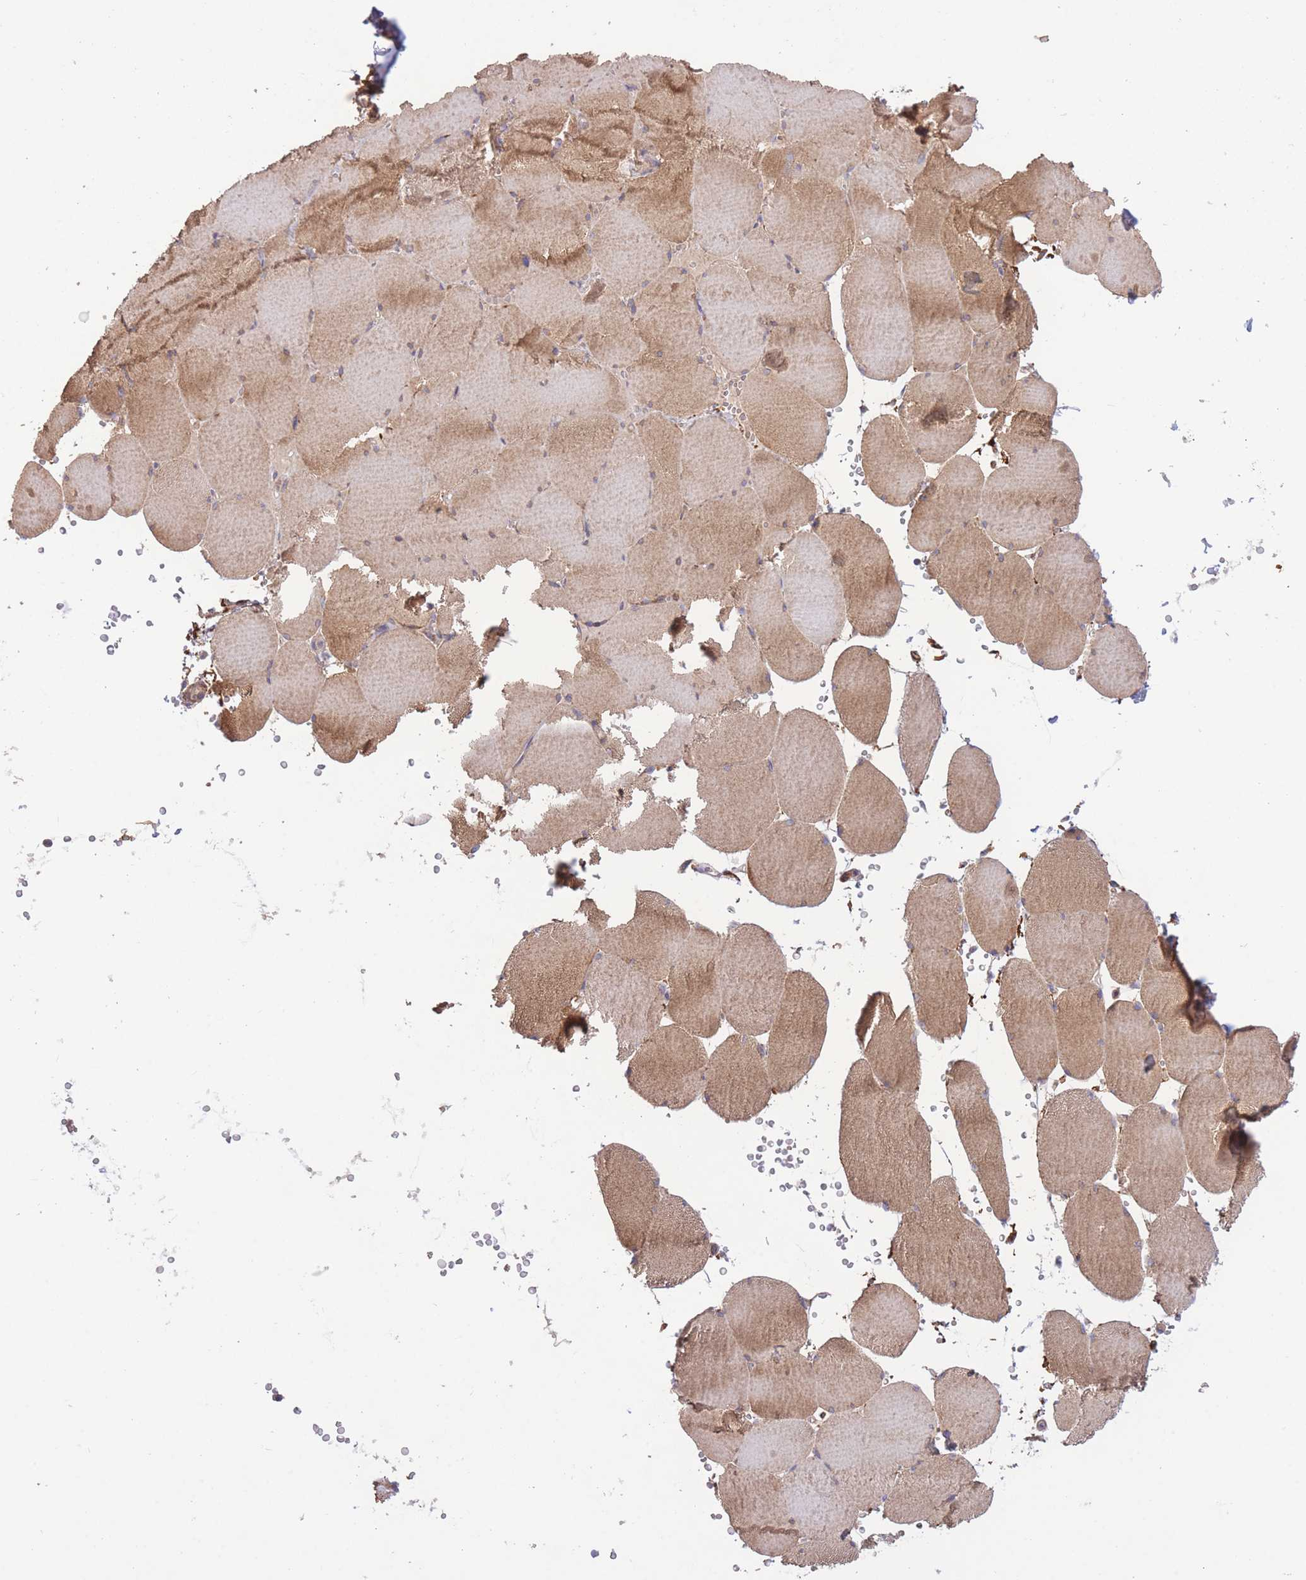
{"staining": {"intensity": "moderate", "quantity": ">75%", "location": "cytoplasmic/membranous"}, "tissue": "skeletal muscle", "cell_type": "Myocytes", "image_type": "normal", "snomed": [{"axis": "morphology", "description": "Normal tissue, NOS"}, {"axis": "topography", "description": "Skeletal muscle"}, {"axis": "topography", "description": "Head-Neck"}], "caption": "Brown immunohistochemical staining in normal skeletal muscle shows moderate cytoplasmic/membranous staining in about >75% of myocytes. (IHC, brightfield microscopy, high magnification).", "gene": "ATP13A2", "patient": {"sex": "male", "age": 66}}